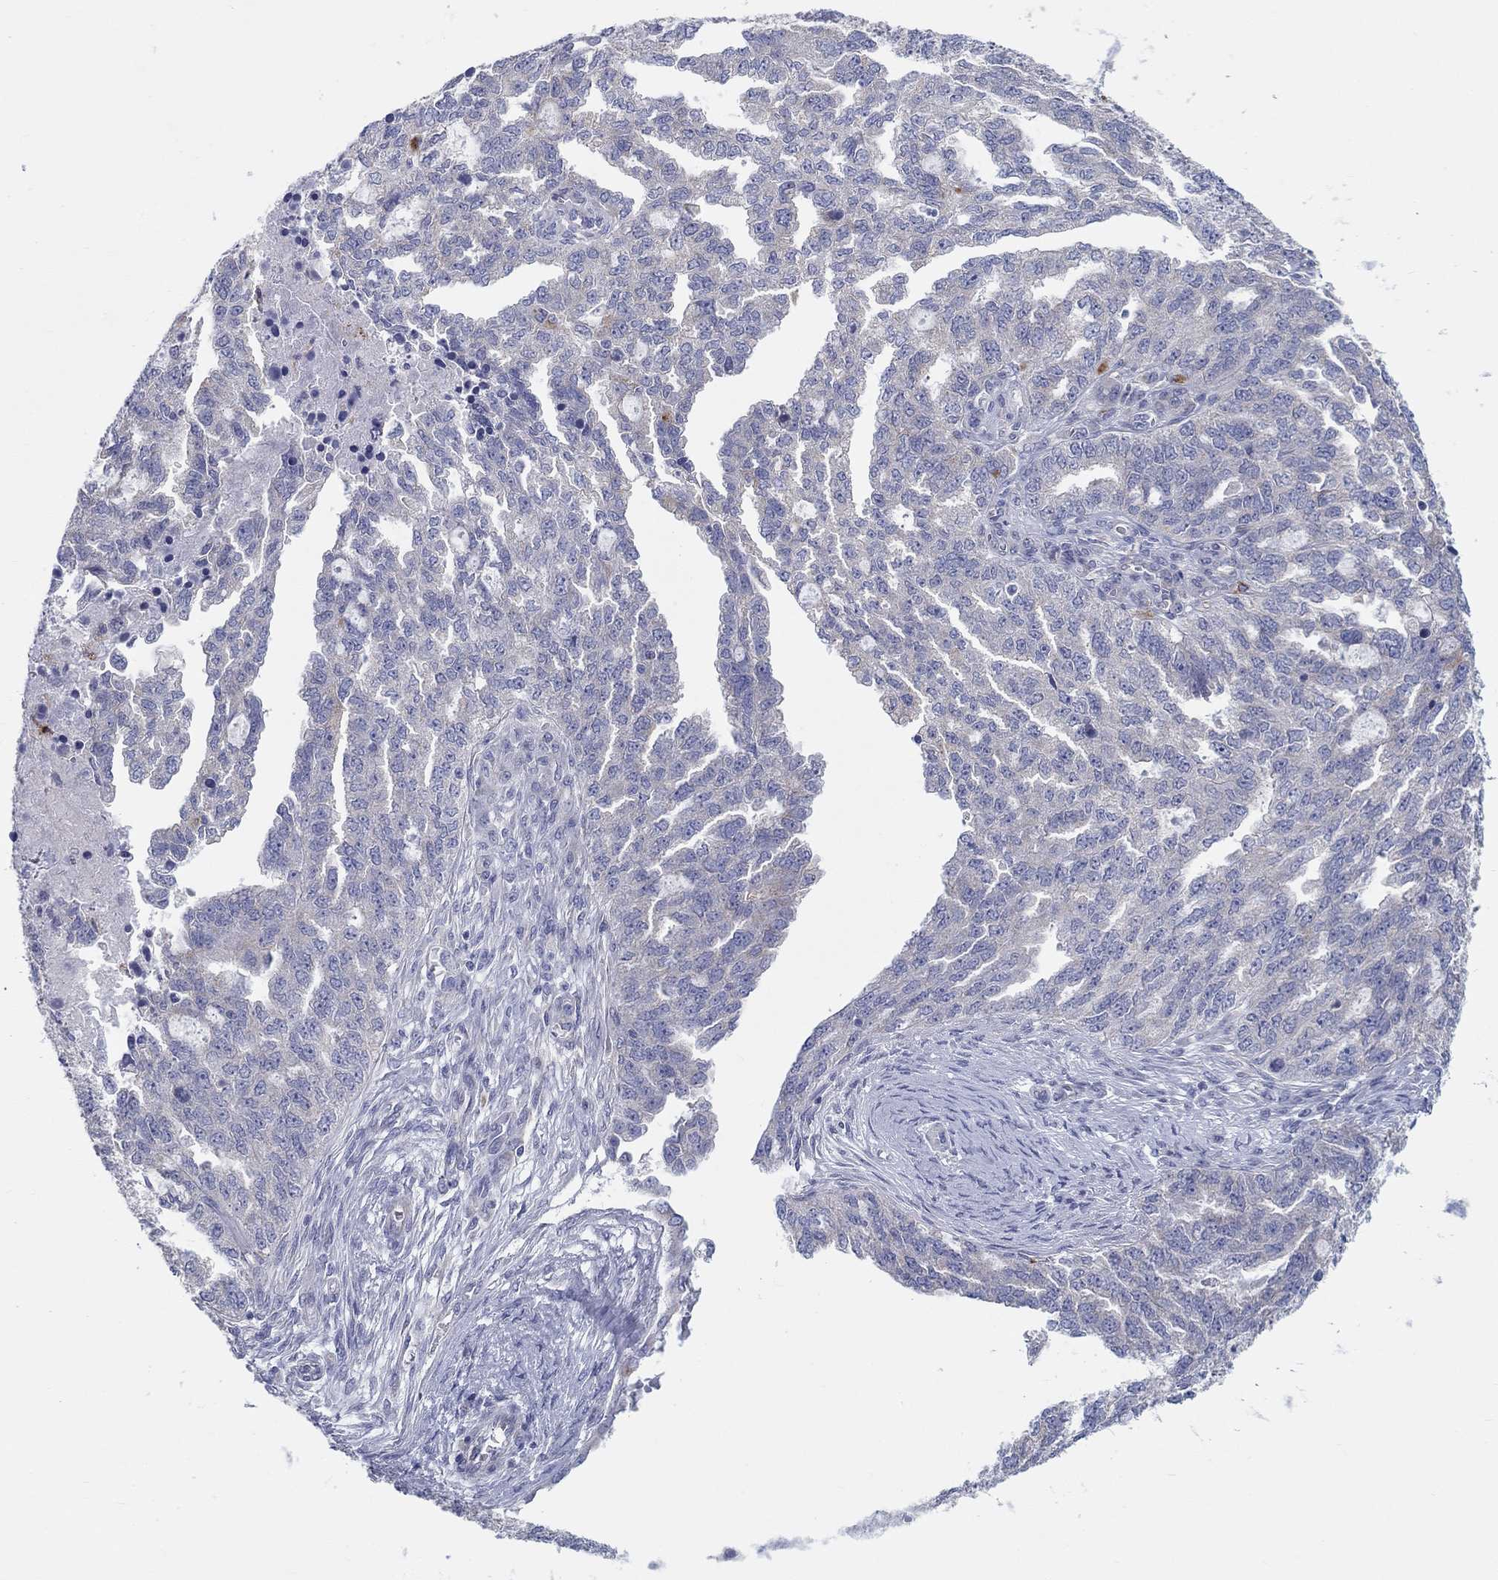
{"staining": {"intensity": "negative", "quantity": "none", "location": "none"}, "tissue": "ovarian cancer", "cell_type": "Tumor cells", "image_type": "cancer", "snomed": [{"axis": "morphology", "description": "Cystadenocarcinoma, serous, NOS"}, {"axis": "topography", "description": "Ovary"}], "caption": "The IHC image has no significant staining in tumor cells of ovarian cancer (serous cystadenocarcinoma) tissue.", "gene": "BCO2", "patient": {"sex": "female", "age": 51}}